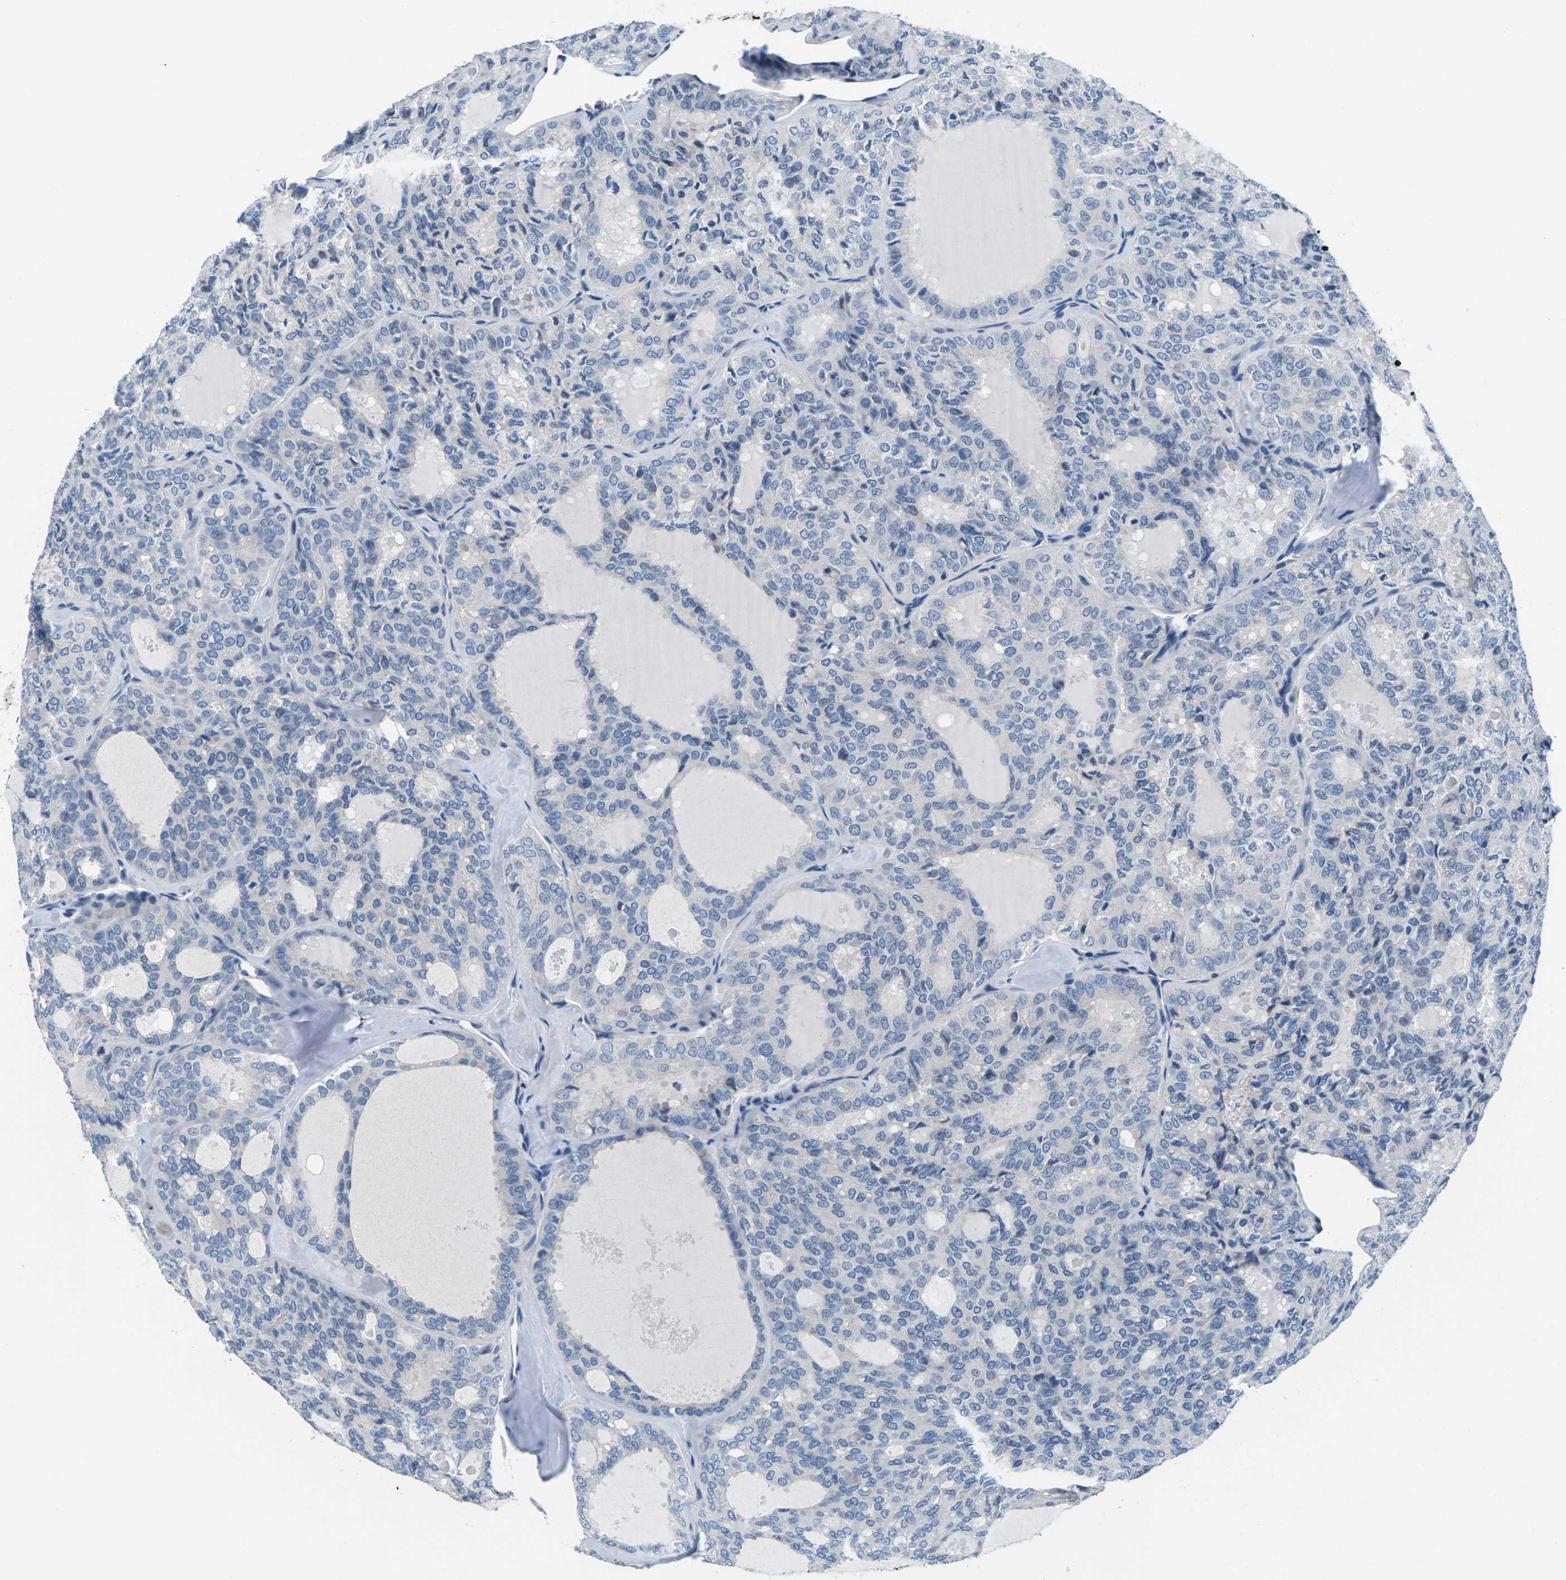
{"staining": {"intensity": "negative", "quantity": "none", "location": "none"}, "tissue": "thyroid cancer", "cell_type": "Tumor cells", "image_type": "cancer", "snomed": [{"axis": "morphology", "description": "Follicular adenoma carcinoma, NOS"}, {"axis": "topography", "description": "Thyroid gland"}], "caption": "A histopathology image of thyroid follicular adenoma carcinoma stained for a protein shows no brown staining in tumor cells.", "gene": "TSPAN2", "patient": {"sex": "male", "age": 75}}